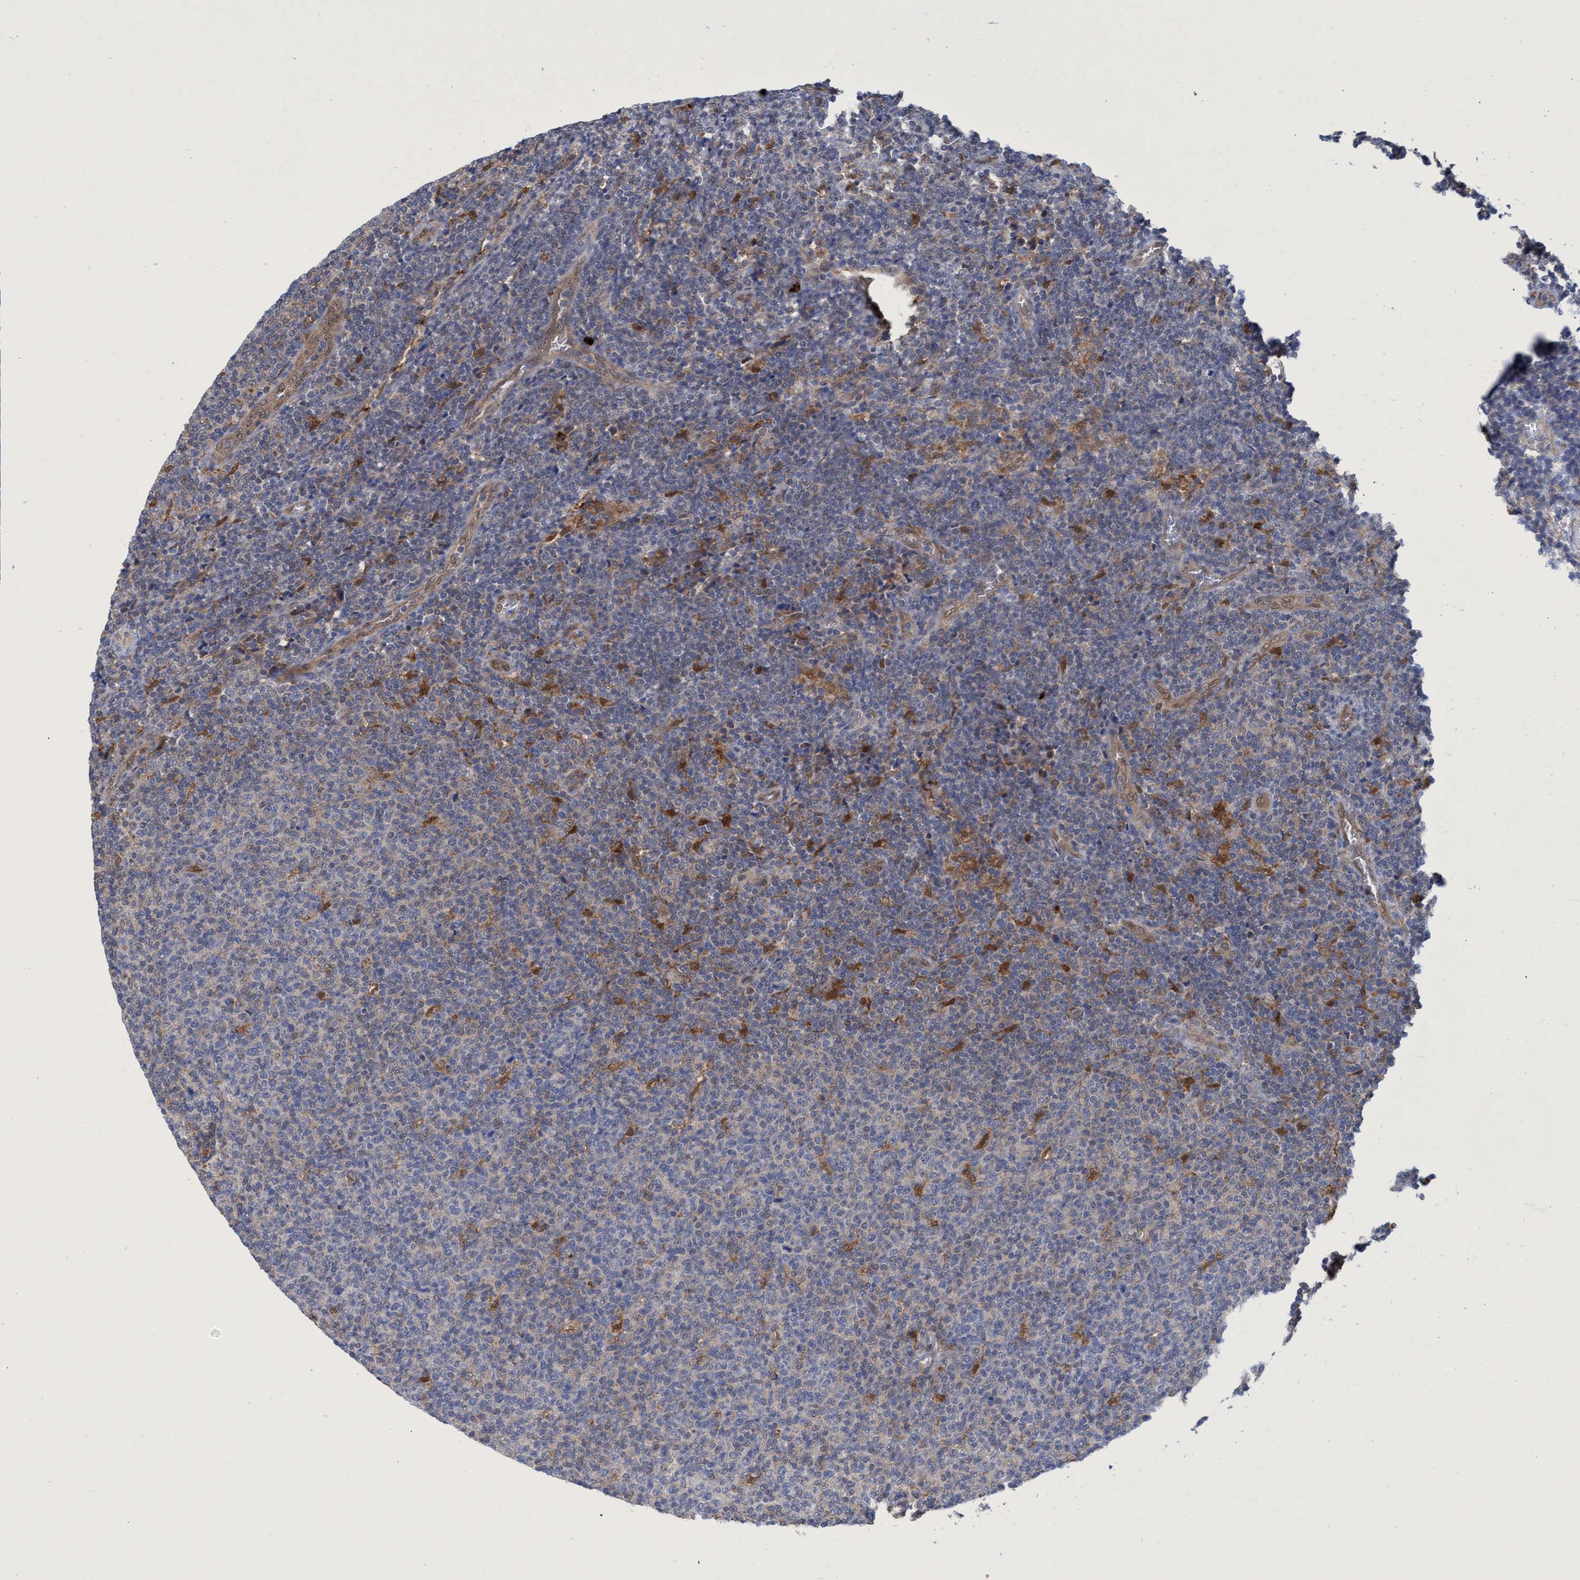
{"staining": {"intensity": "negative", "quantity": "none", "location": "none"}, "tissue": "lymphoma", "cell_type": "Tumor cells", "image_type": "cancer", "snomed": [{"axis": "morphology", "description": "Malignant lymphoma, non-Hodgkin's type, Low grade"}, {"axis": "topography", "description": "Lymph node"}], "caption": "The micrograph shows no significant expression in tumor cells of lymphoma.", "gene": "PNPO", "patient": {"sex": "male", "age": 66}}